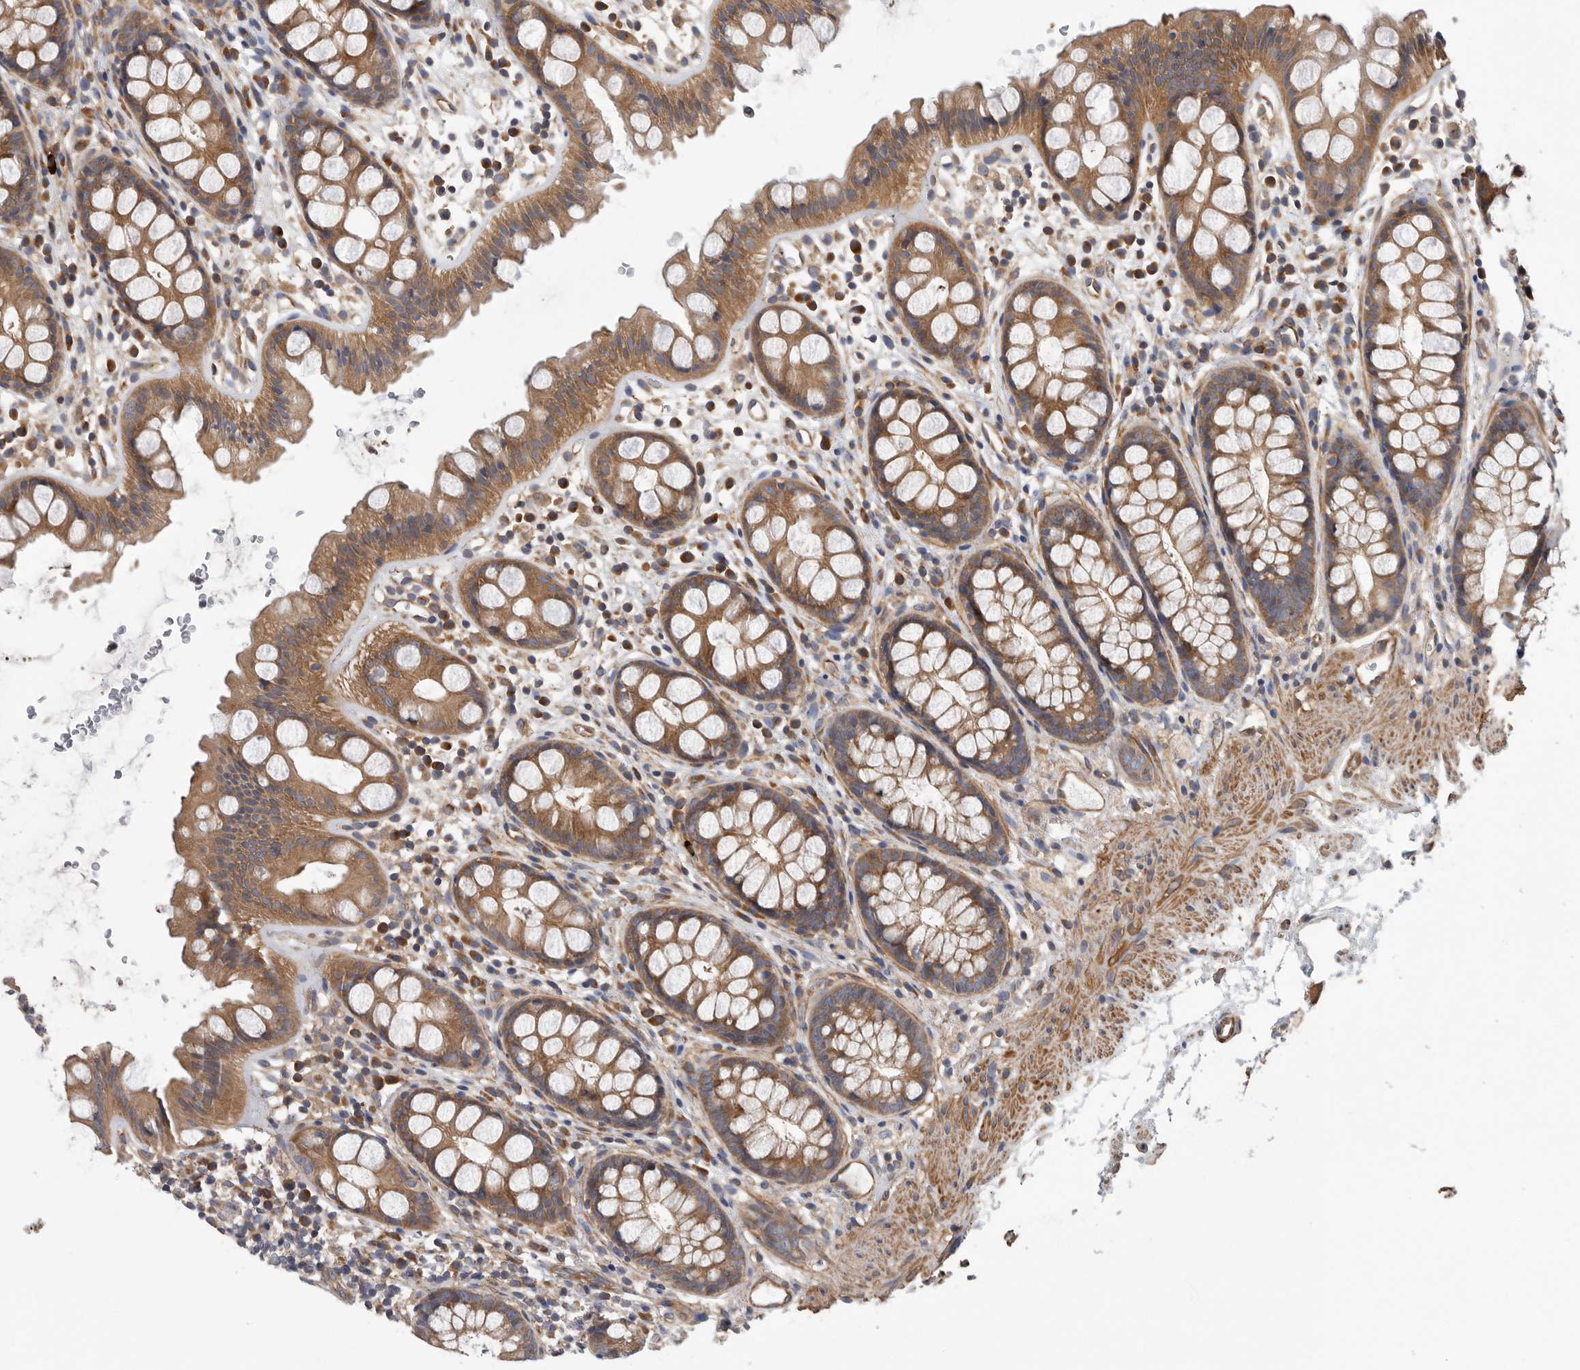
{"staining": {"intensity": "moderate", "quantity": ">75%", "location": "cytoplasmic/membranous"}, "tissue": "rectum", "cell_type": "Glandular cells", "image_type": "normal", "snomed": [{"axis": "morphology", "description": "Normal tissue, NOS"}, {"axis": "topography", "description": "Rectum"}], "caption": "Immunohistochemistry (IHC) staining of benign rectum, which reveals medium levels of moderate cytoplasmic/membranous expression in approximately >75% of glandular cells indicating moderate cytoplasmic/membranous protein staining. The staining was performed using DAB (brown) for protein detection and nuclei were counterstained in hematoxylin (blue).", "gene": "OXR1", "patient": {"sex": "female", "age": 65}}